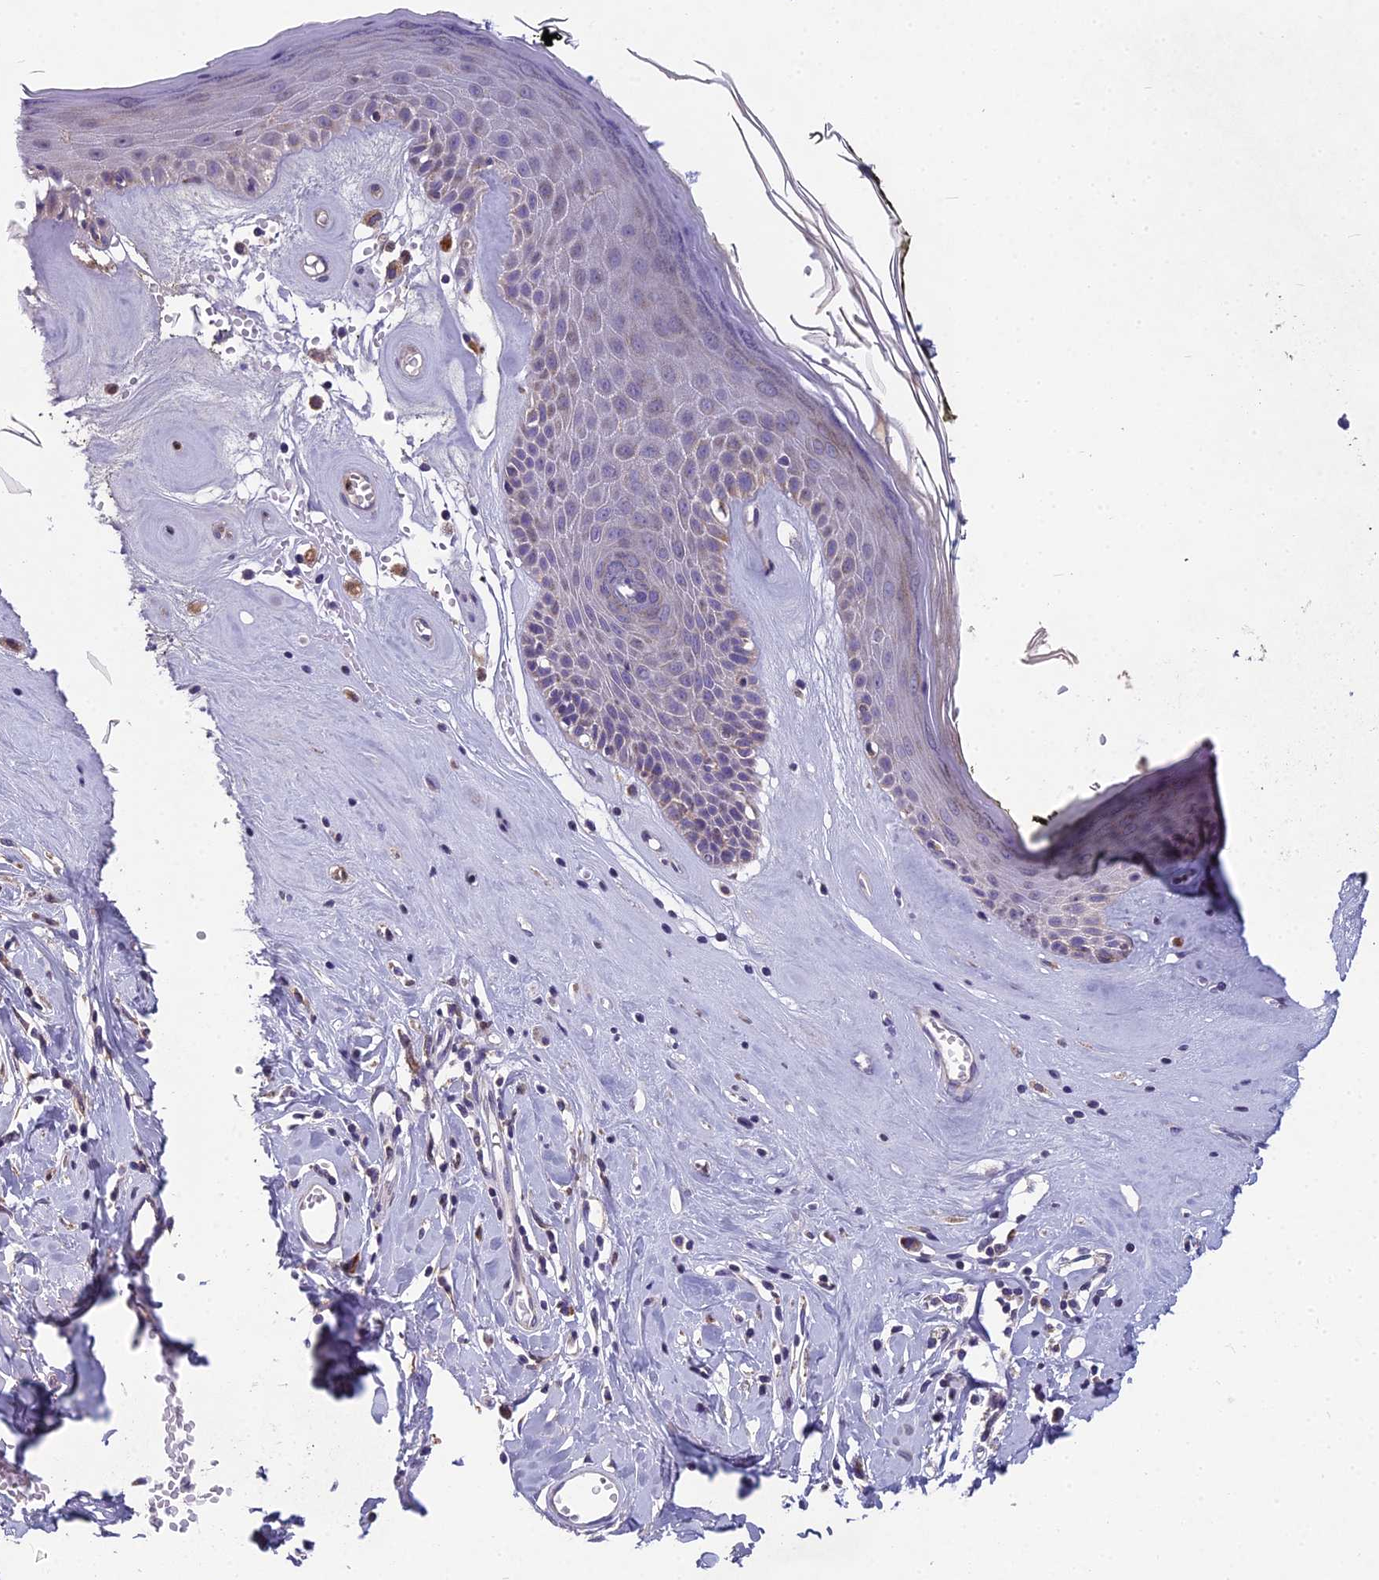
{"staining": {"intensity": "moderate", "quantity": "25%-75%", "location": "cytoplasmic/membranous"}, "tissue": "skin", "cell_type": "Epidermal cells", "image_type": "normal", "snomed": [{"axis": "morphology", "description": "Normal tissue, NOS"}, {"axis": "morphology", "description": "Inflammation, NOS"}, {"axis": "topography", "description": "Vulva"}], "caption": "Human skin stained for a protein (brown) demonstrates moderate cytoplasmic/membranous positive expression in about 25%-75% of epidermal cells.", "gene": "ENSG00000188897", "patient": {"sex": "female", "age": 84}}